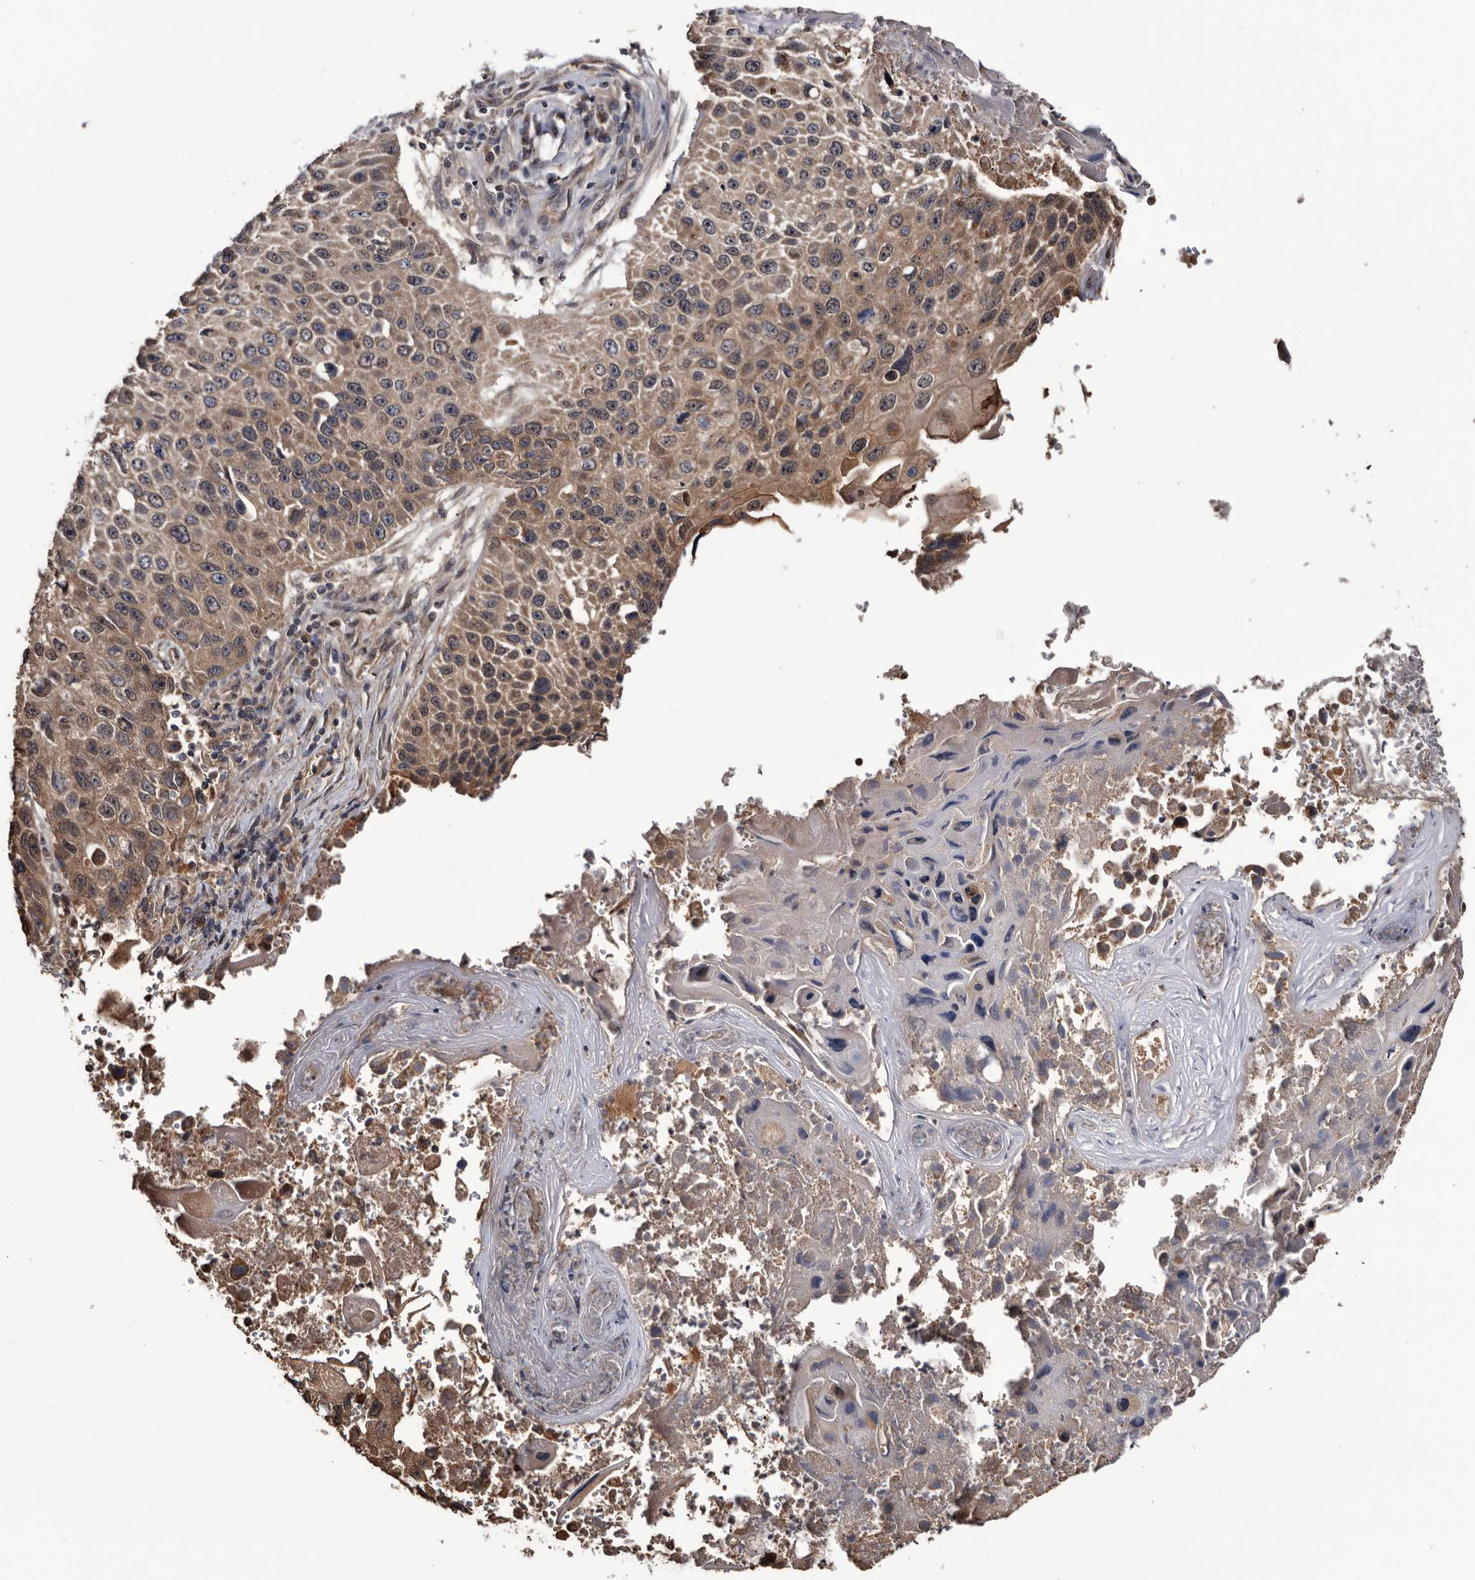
{"staining": {"intensity": "moderate", "quantity": ">75%", "location": "cytoplasmic/membranous"}, "tissue": "lung cancer", "cell_type": "Tumor cells", "image_type": "cancer", "snomed": [{"axis": "morphology", "description": "Squamous cell carcinoma, NOS"}, {"axis": "topography", "description": "Lung"}], "caption": "The immunohistochemical stain highlights moderate cytoplasmic/membranous positivity in tumor cells of lung cancer (squamous cell carcinoma) tissue.", "gene": "TTI2", "patient": {"sex": "male", "age": 61}}